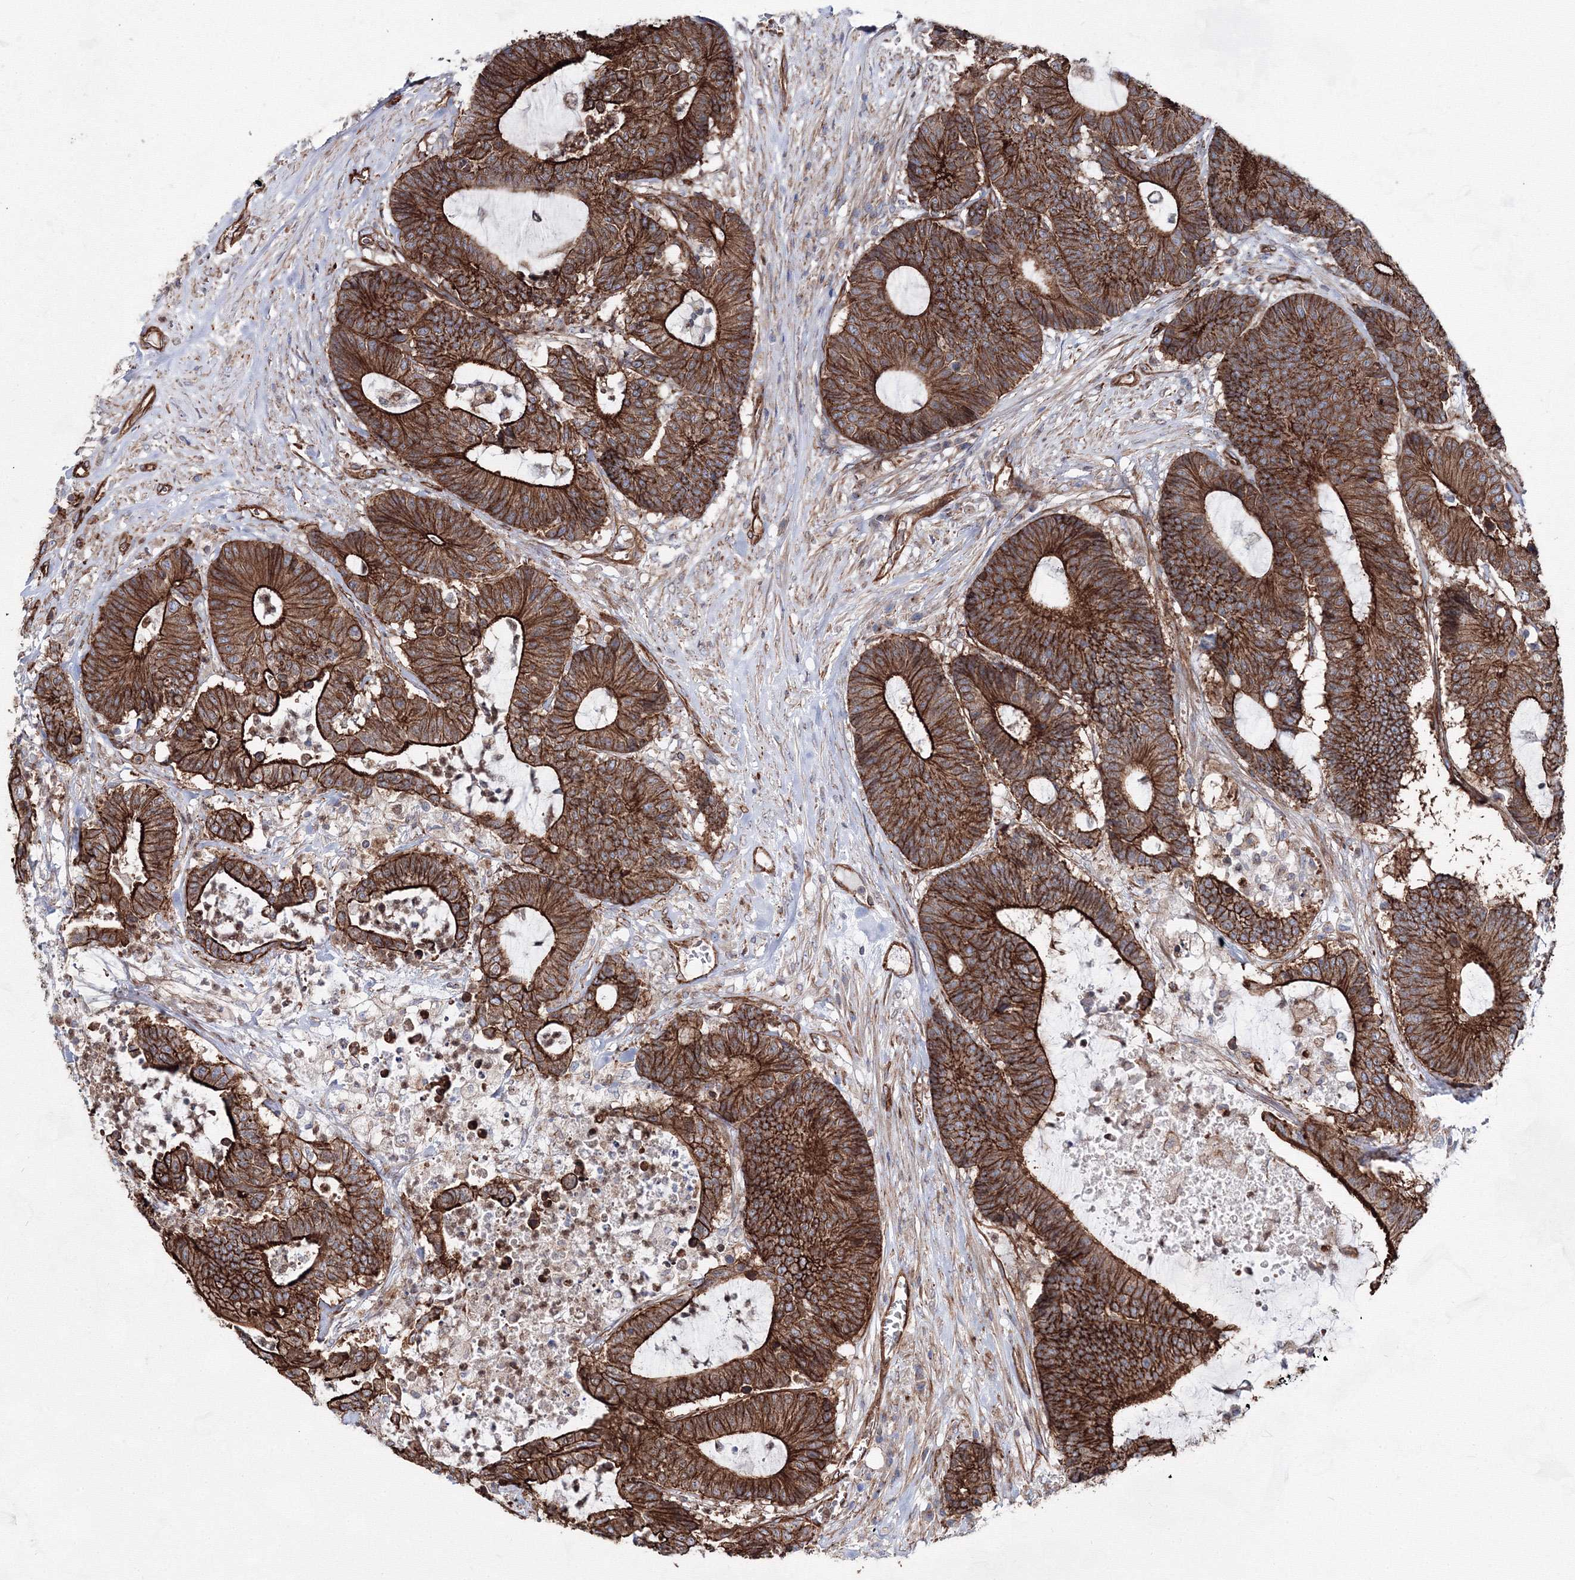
{"staining": {"intensity": "strong", "quantity": ">75%", "location": "cytoplasmic/membranous"}, "tissue": "colorectal cancer", "cell_type": "Tumor cells", "image_type": "cancer", "snomed": [{"axis": "morphology", "description": "Adenocarcinoma, NOS"}, {"axis": "topography", "description": "Colon"}], "caption": "Immunohistochemical staining of colorectal cancer (adenocarcinoma) reveals strong cytoplasmic/membranous protein expression in approximately >75% of tumor cells.", "gene": "ANKRD37", "patient": {"sex": "female", "age": 84}}